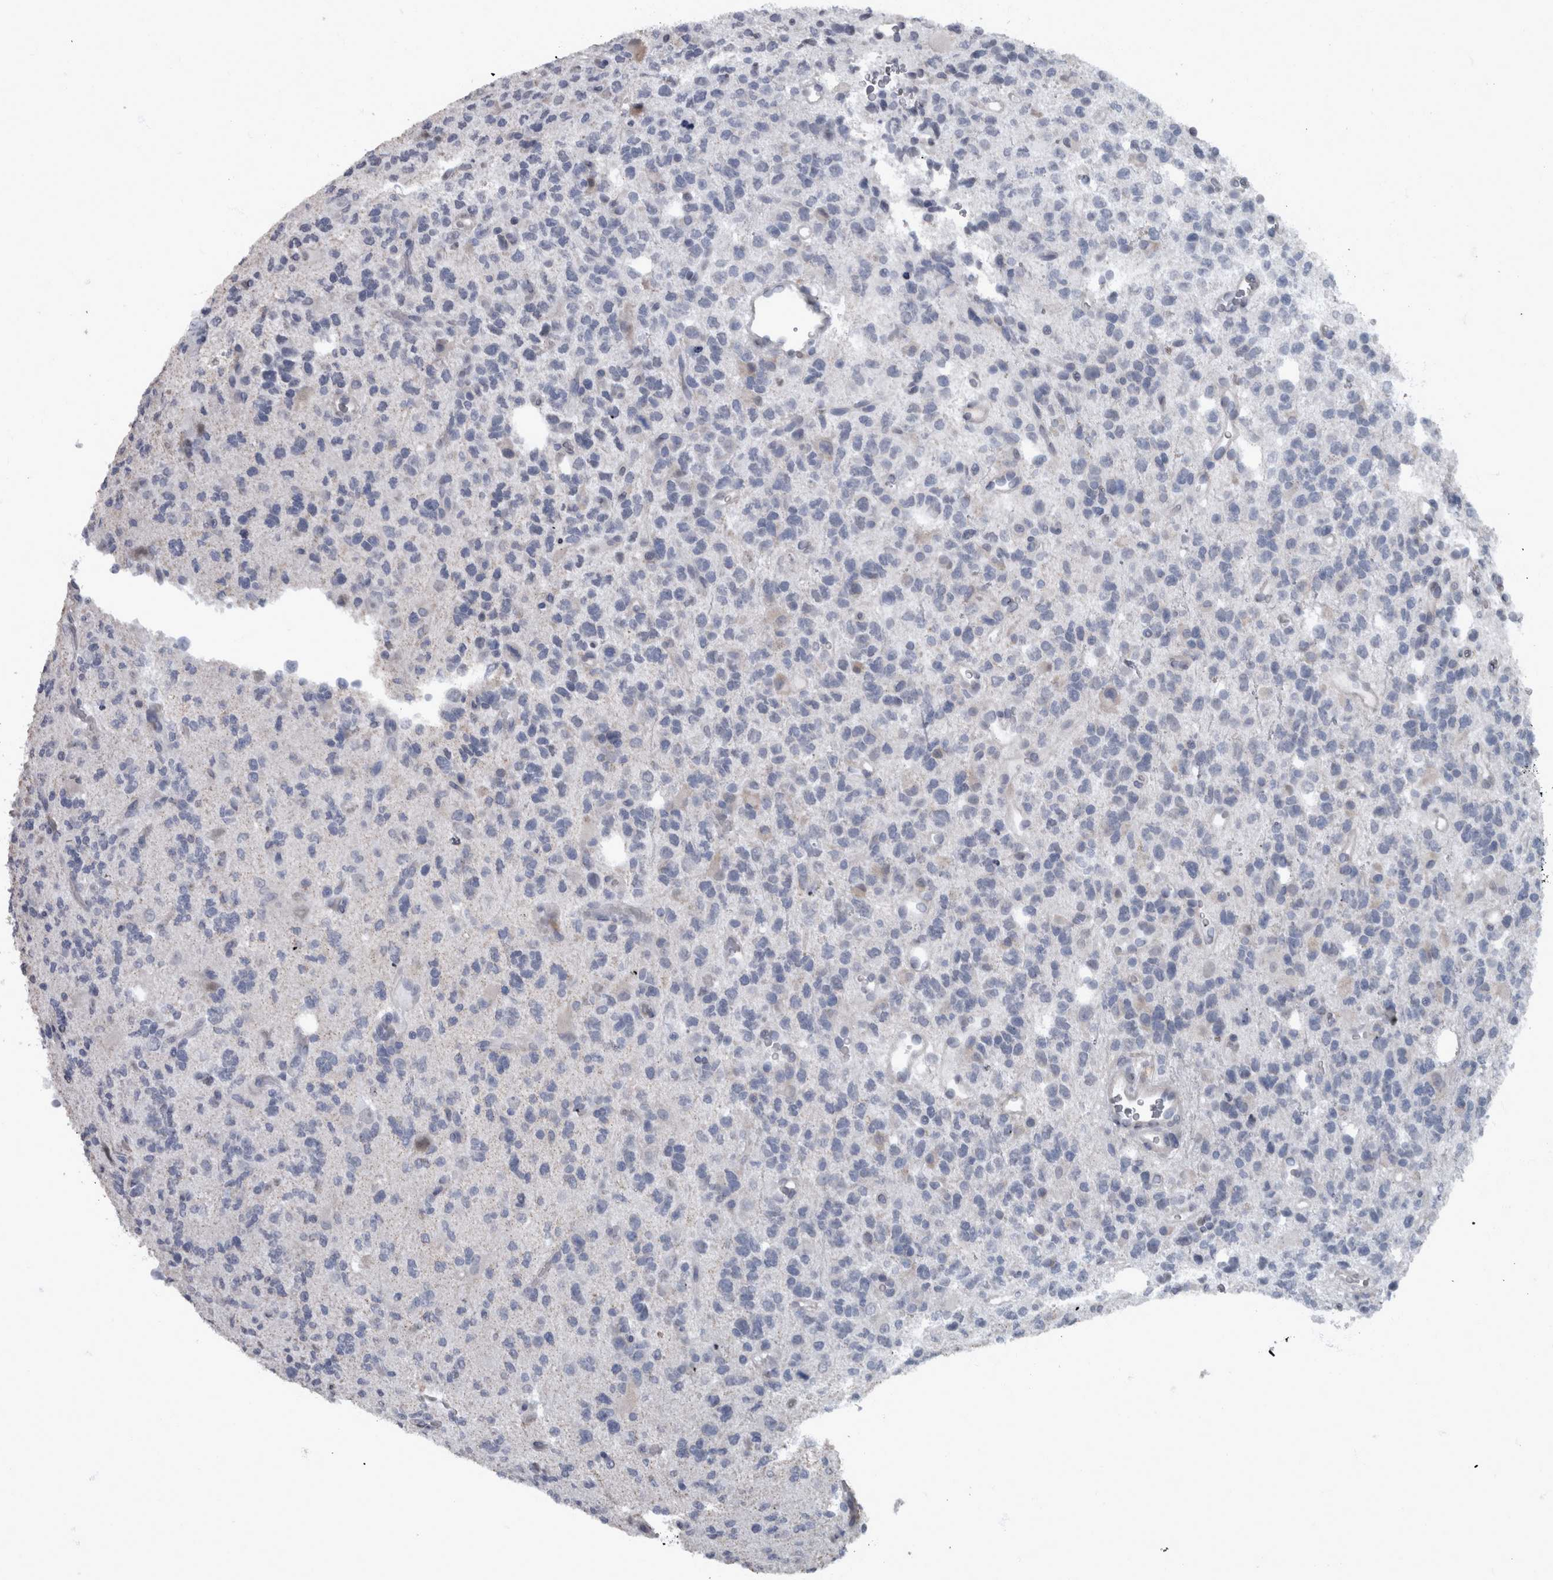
{"staining": {"intensity": "negative", "quantity": "none", "location": "none"}, "tissue": "glioma", "cell_type": "Tumor cells", "image_type": "cancer", "snomed": [{"axis": "morphology", "description": "Glioma, malignant, High grade"}, {"axis": "topography", "description": "Brain"}], "caption": "The histopathology image demonstrates no significant staining in tumor cells of glioma.", "gene": "WDR33", "patient": {"sex": "female", "age": 62}}